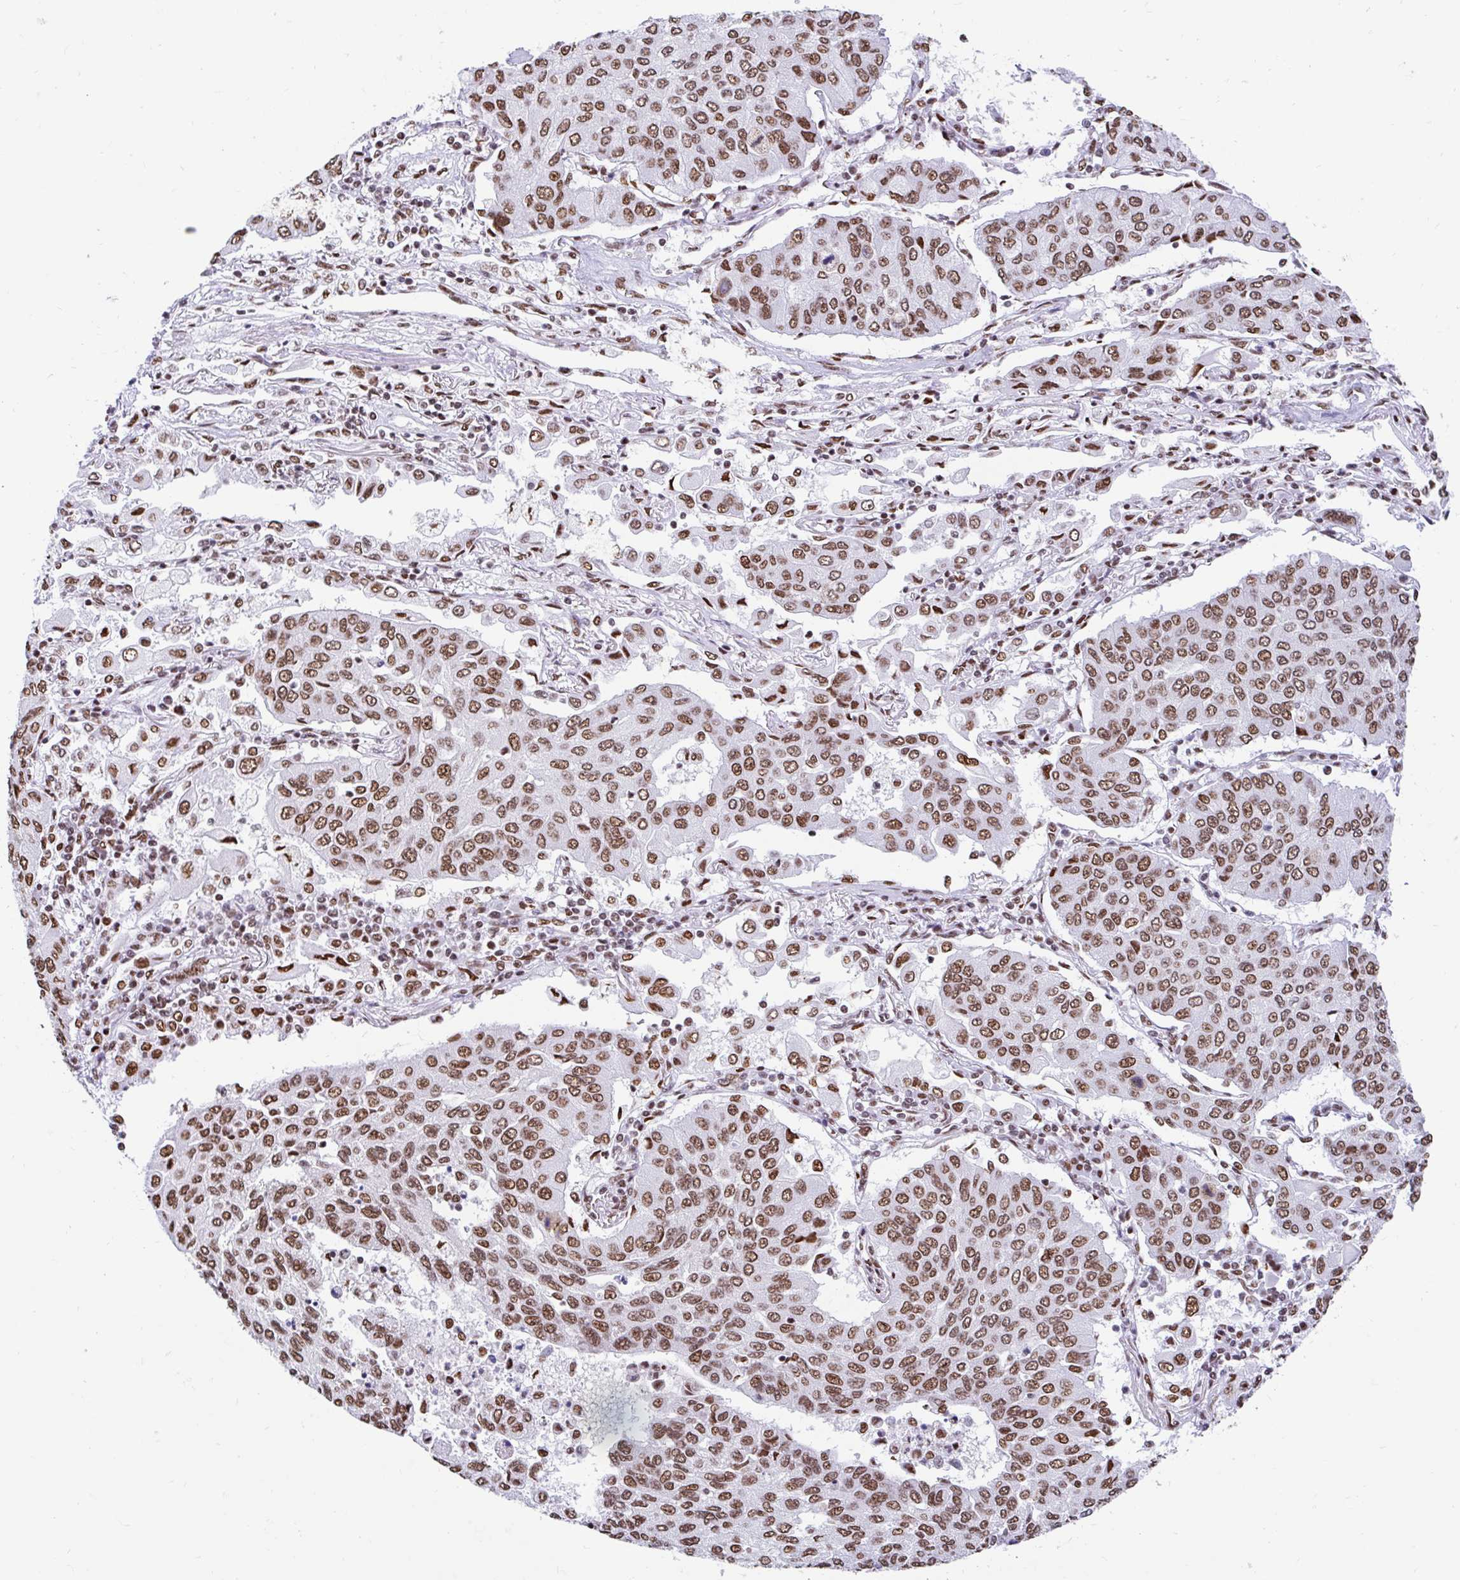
{"staining": {"intensity": "moderate", "quantity": ">75%", "location": "nuclear"}, "tissue": "lung cancer", "cell_type": "Tumor cells", "image_type": "cancer", "snomed": [{"axis": "morphology", "description": "Squamous cell carcinoma, NOS"}, {"axis": "topography", "description": "Lung"}], "caption": "Lung cancer (squamous cell carcinoma) stained for a protein (brown) displays moderate nuclear positive staining in about >75% of tumor cells.", "gene": "KHDRBS1", "patient": {"sex": "male", "age": 74}}